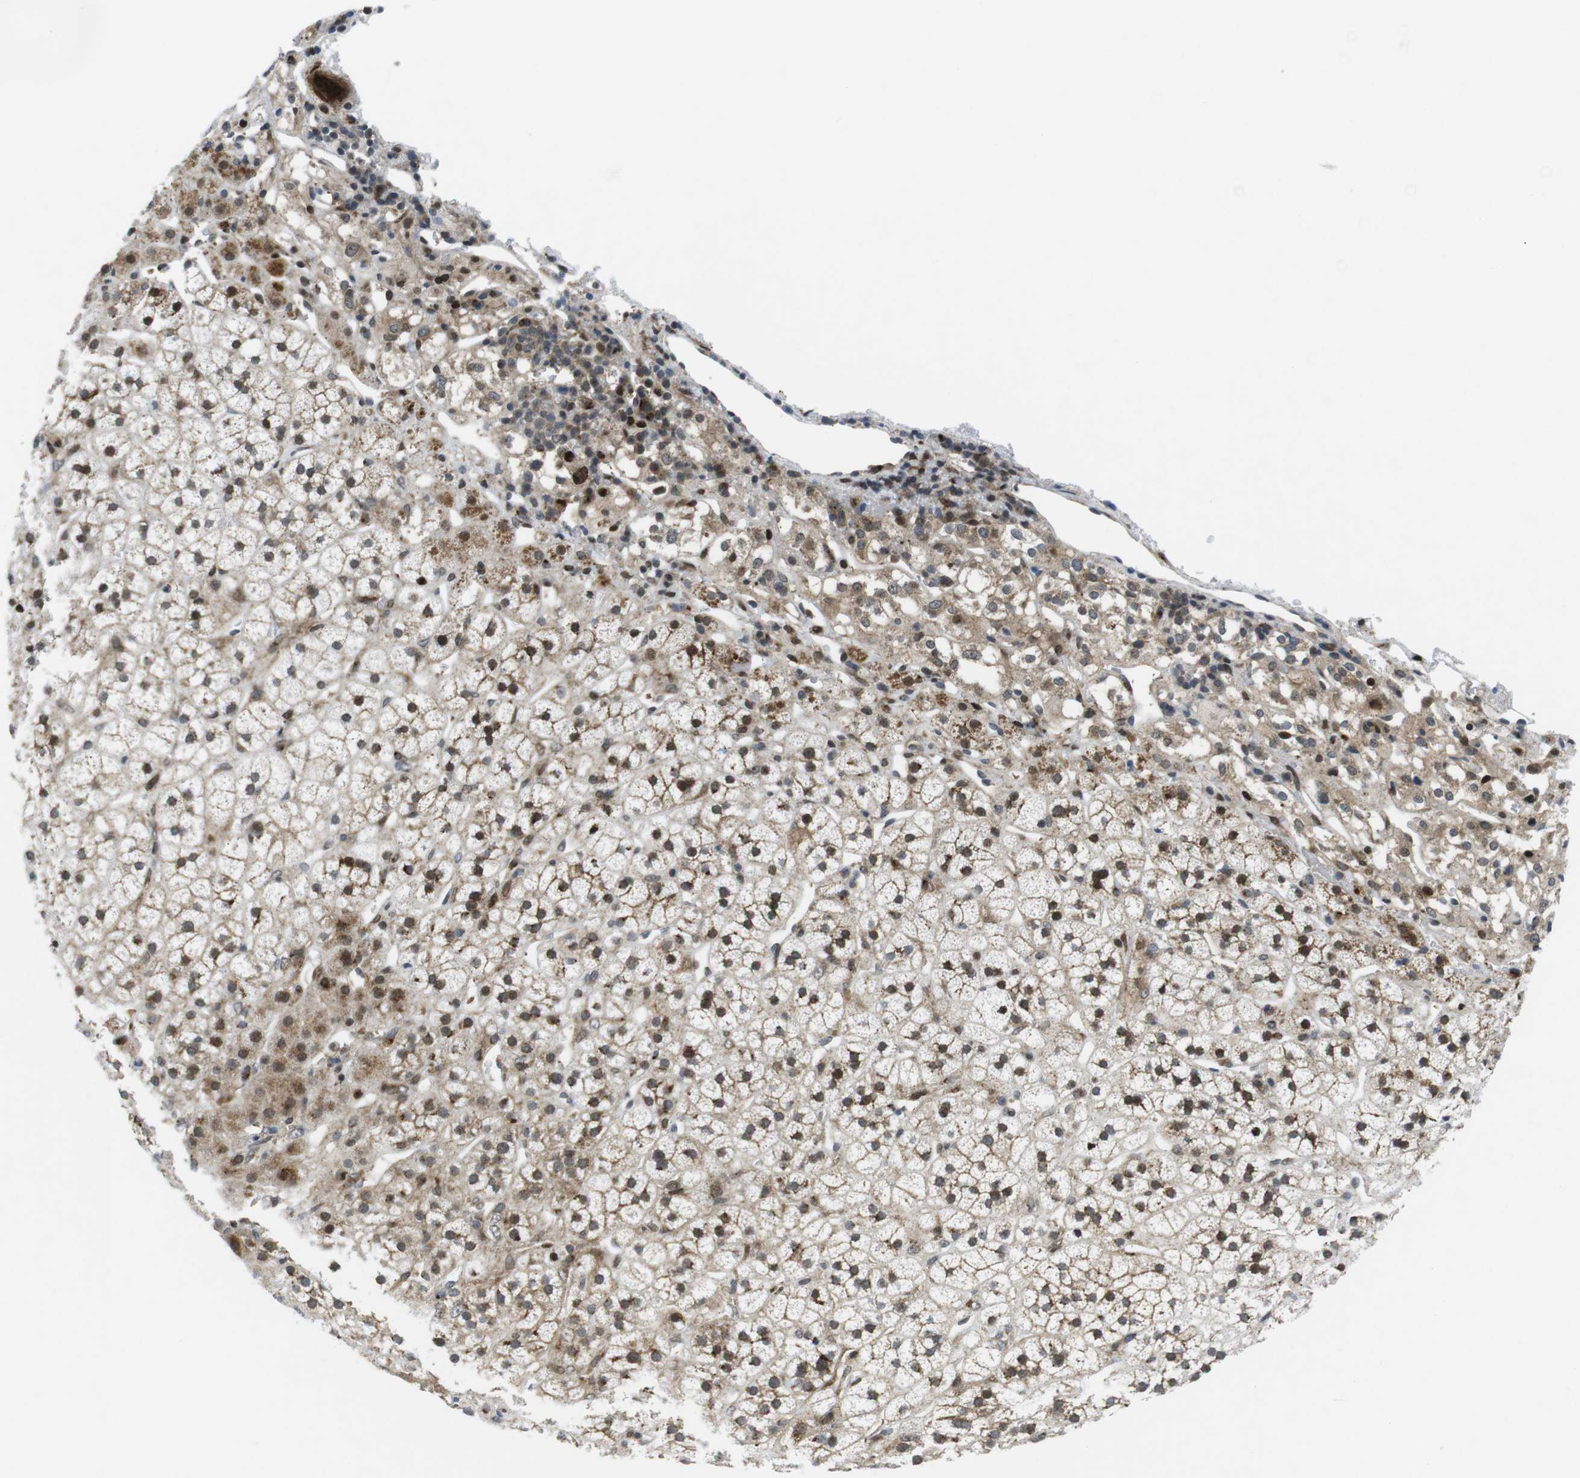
{"staining": {"intensity": "moderate", "quantity": ">75%", "location": "cytoplasmic/membranous,nuclear"}, "tissue": "adrenal gland", "cell_type": "Glandular cells", "image_type": "normal", "snomed": [{"axis": "morphology", "description": "Normal tissue, NOS"}, {"axis": "topography", "description": "Adrenal gland"}], "caption": "IHC of benign human adrenal gland reveals medium levels of moderate cytoplasmic/membranous,nuclear staining in approximately >75% of glandular cells.", "gene": "CUL7", "patient": {"sex": "male", "age": 56}}